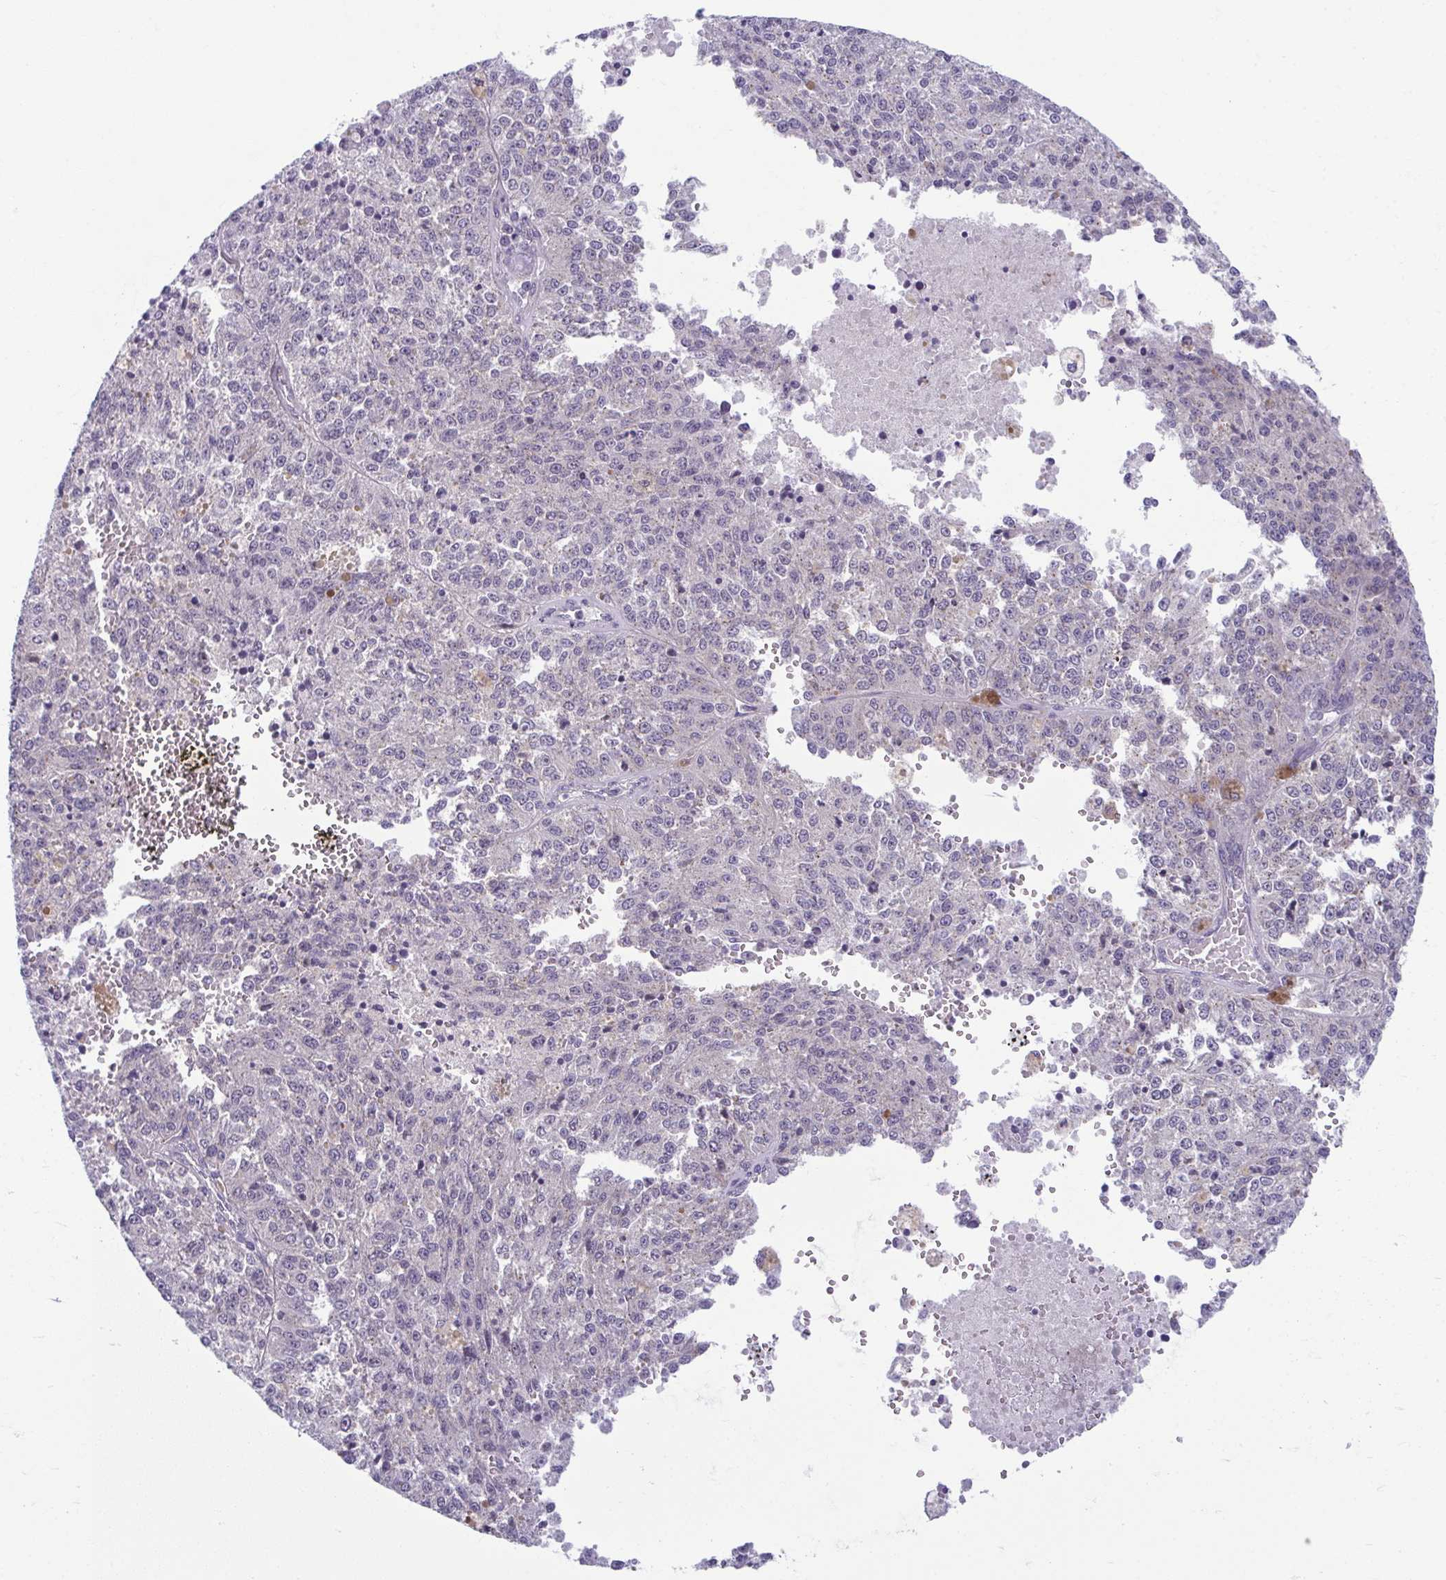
{"staining": {"intensity": "negative", "quantity": "none", "location": "none"}, "tissue": "melanoma", "cell_type": "Tumor cells", "image_type": "cancer", "snomed": [{"axis": "morphology", "description": "Malignant melanoma, Metastatic site"}, {"axis": "topography", "description": "Lymph node"}], "caption": "An image of human malignant melanoma (metastatic site) is negative for staining in tumor cells.", "gene": "TMEM108", "patient": {"sex": "female", "age": 64}}